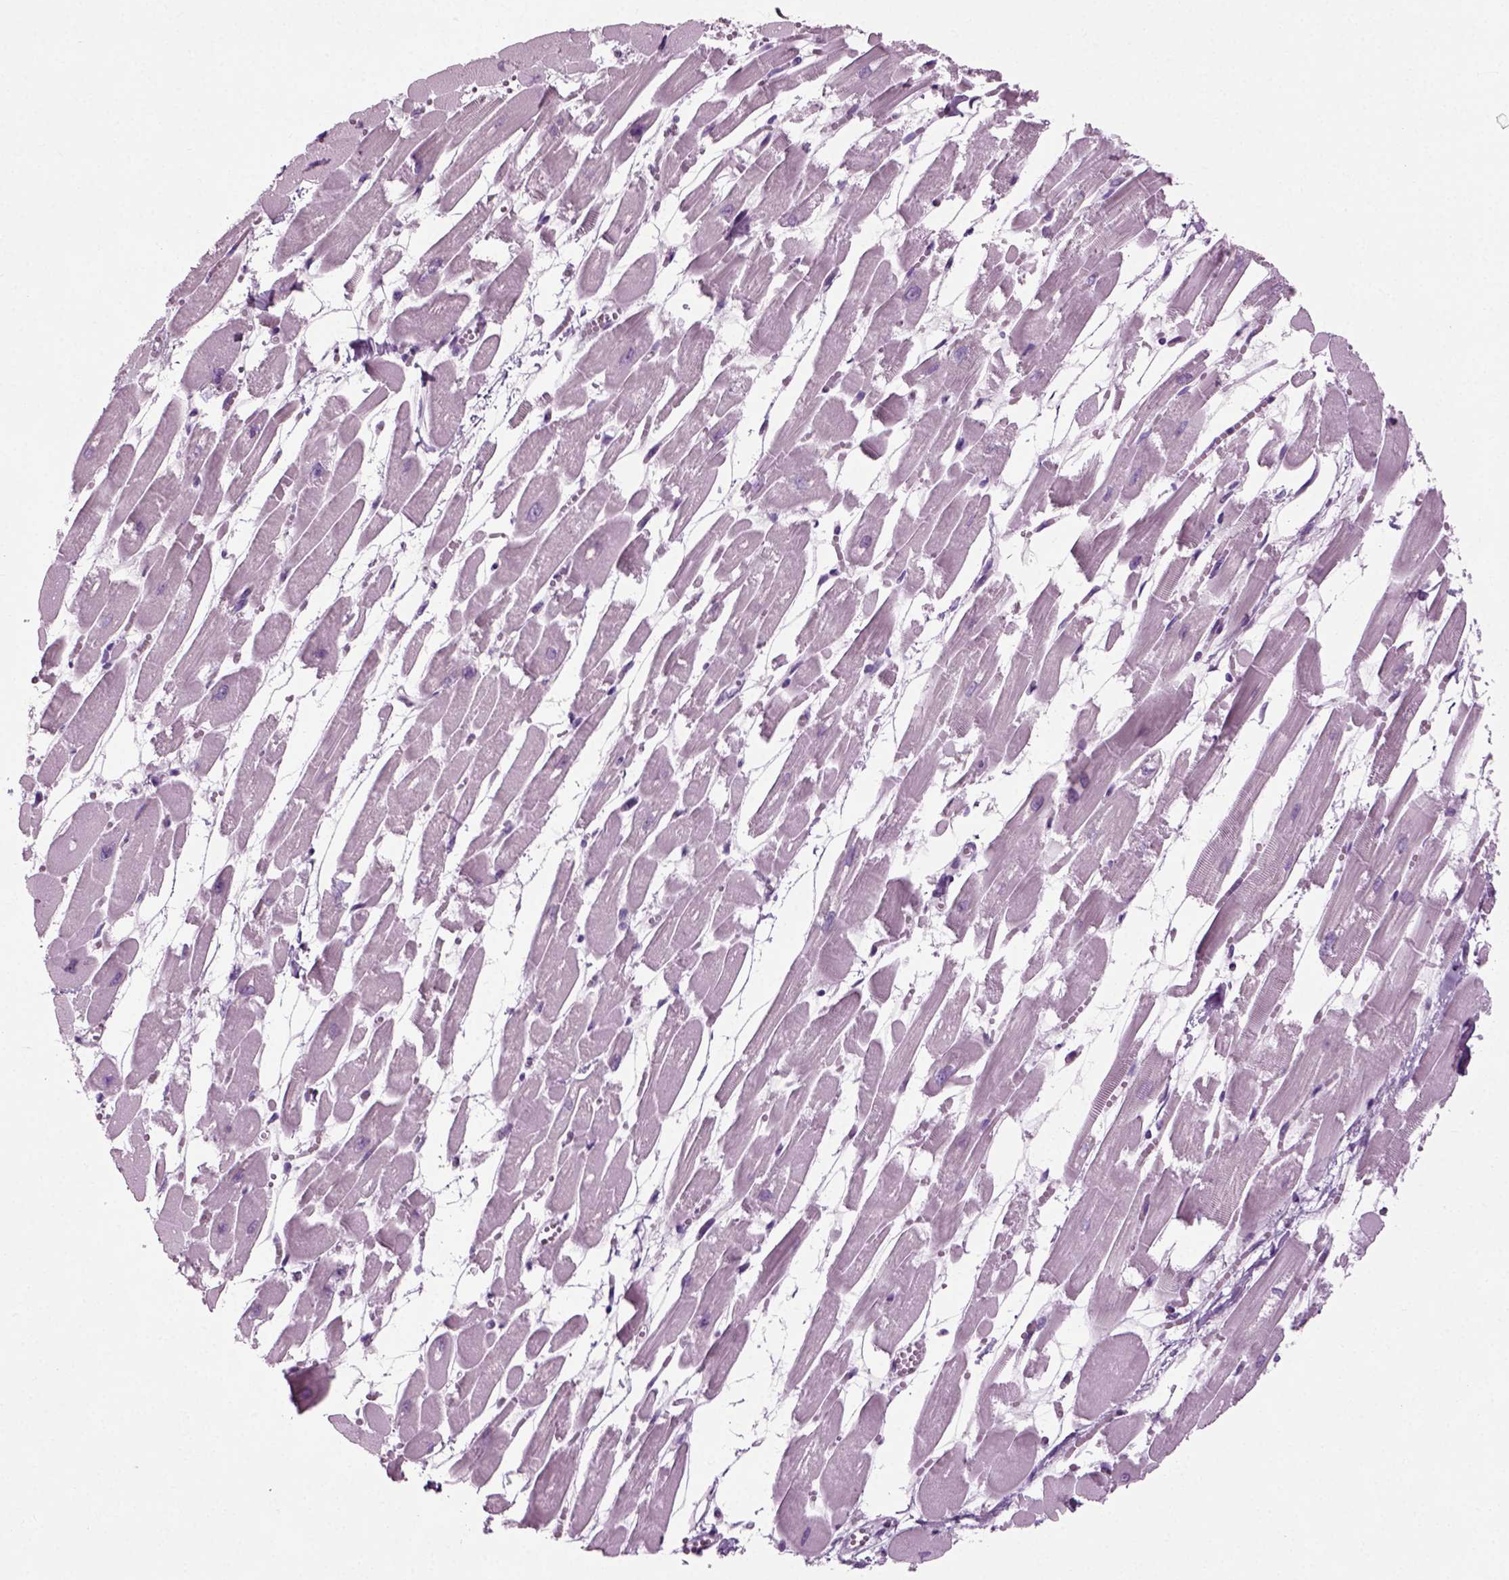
{"staining": {"intensity": "negative", "quantity": "none", "location": "none"}, "tissue": "heart muscle", "cell_type": "Cardiomyocytes", "image_type": "normal", "snomed": [{"axis": "morphology", "description": "Normal tissue, NOS"}, {"axis": "topography", "description": "Heart"}], "caption": "Cardiomyocytes are negative for brown protein staining in unremarkable heart muscle. Nuclei are stained in blue.", "gene": "PRLH", "patient": {"sex": "female", "age": 52}}